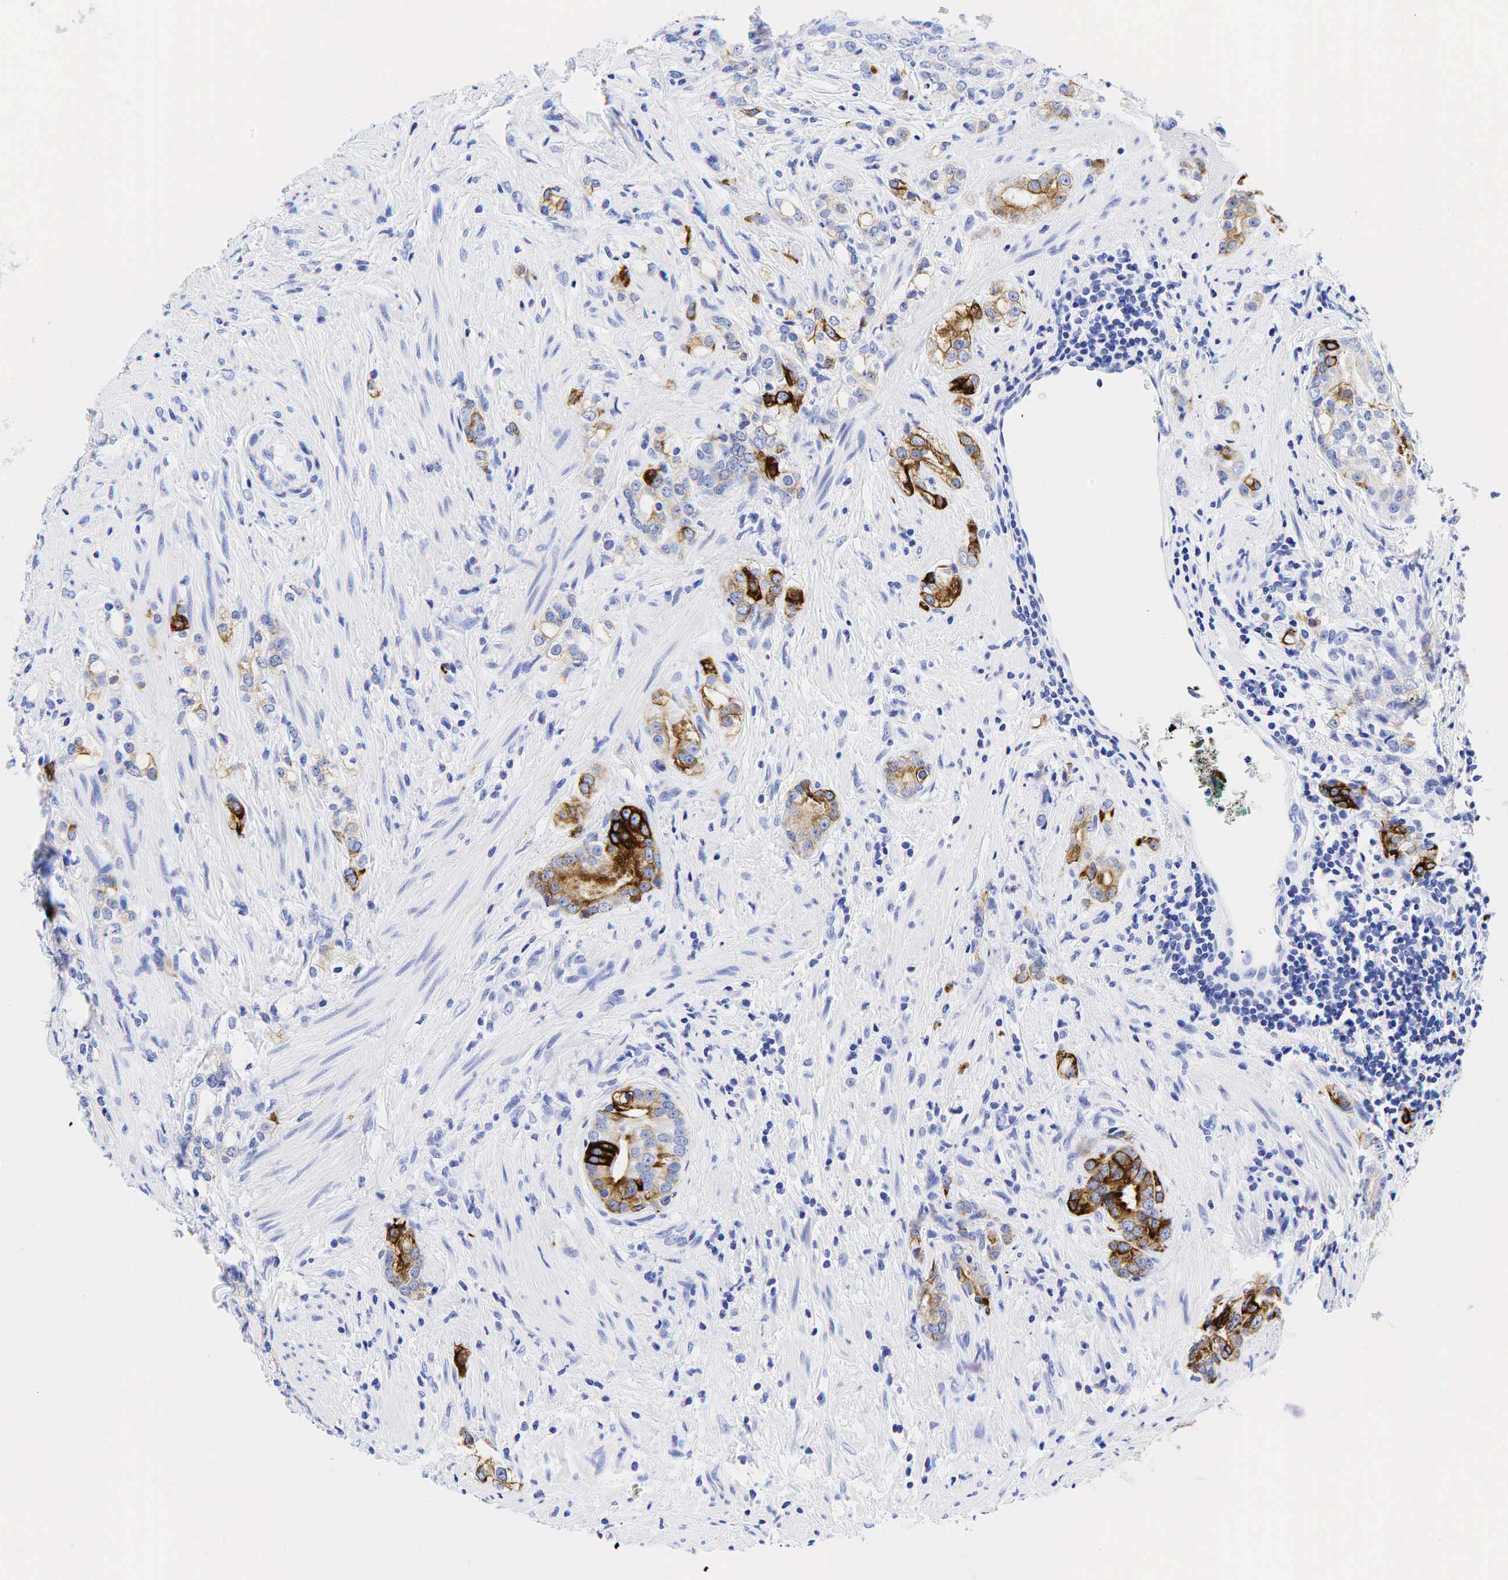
{"staining": {"intensity": "moderate", "quantity": ">75%", "location": "cytoplasmic/membranous"}, "tissue": "prostate cancer", "cell_type": "Tumor cells", "image_type": "cancer", "snomed": [{"axis": "morphology", "description": "Adenocarcinoma, Medium grade"}, {"axis": "topography", "description": "Prostate"}], "caption": "Immunohistochemistry of human prostate cancer (adenocarcinoma (medium-grade)) shows medium levels of moderate cytoplasmic/membranous expression in about >75% of tumor cells. Ihc stains the protein of interest in brown and the nuclei are stained blue.", "gene": "KRT19", "patient": {"sex": "male", "age": 59}}